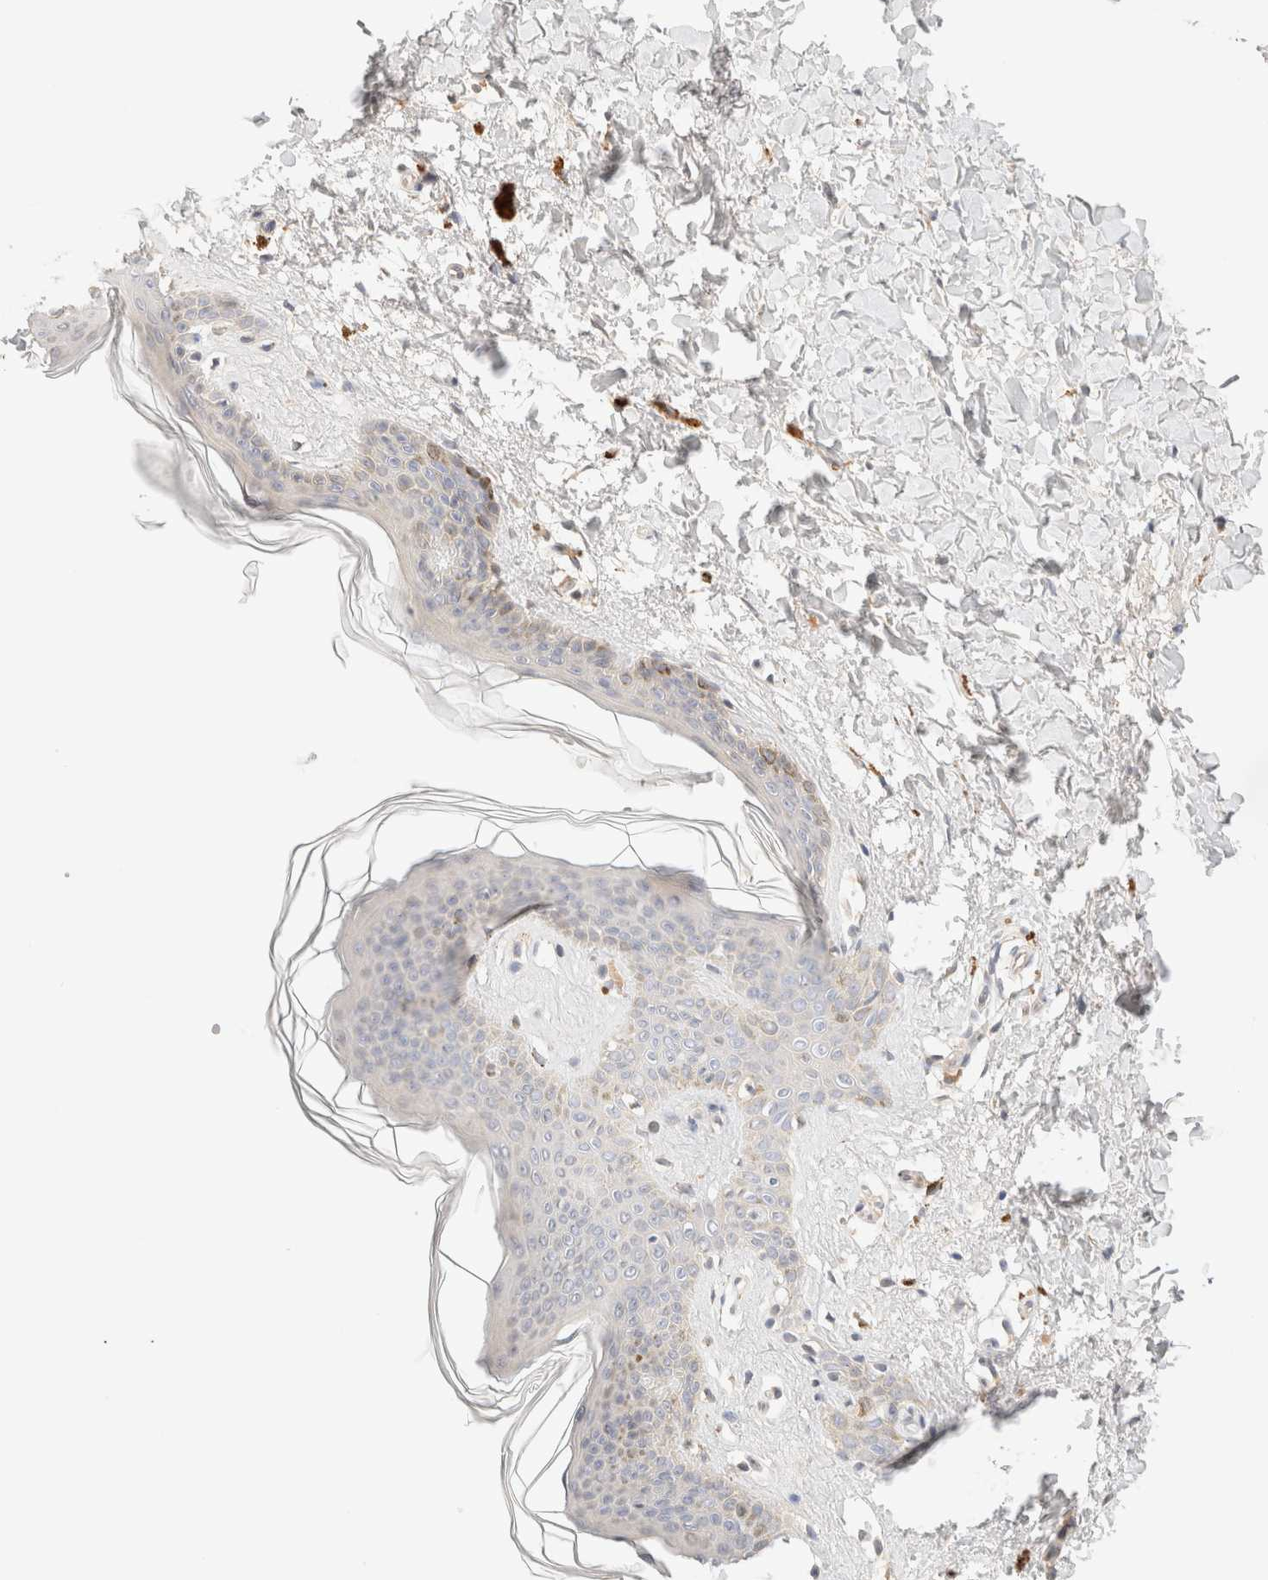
{"staining": {"intensity": "negative", "quantity": "none", "location": "none"}, "tissue": "skin", "cell_type": "Fibroblasts", "image_type": "normal", "snomed": [{"axis": "morphology", "description": "Normal tissue, NOS"}, {"axis": "topography", "description": "Skin"}], "caption": "Immunohistochemical staining of benign skin exhibits no significant positivity in fibroblasts.", "gene": "SARM1", "patient": {"sex": "female", "age": 46}}